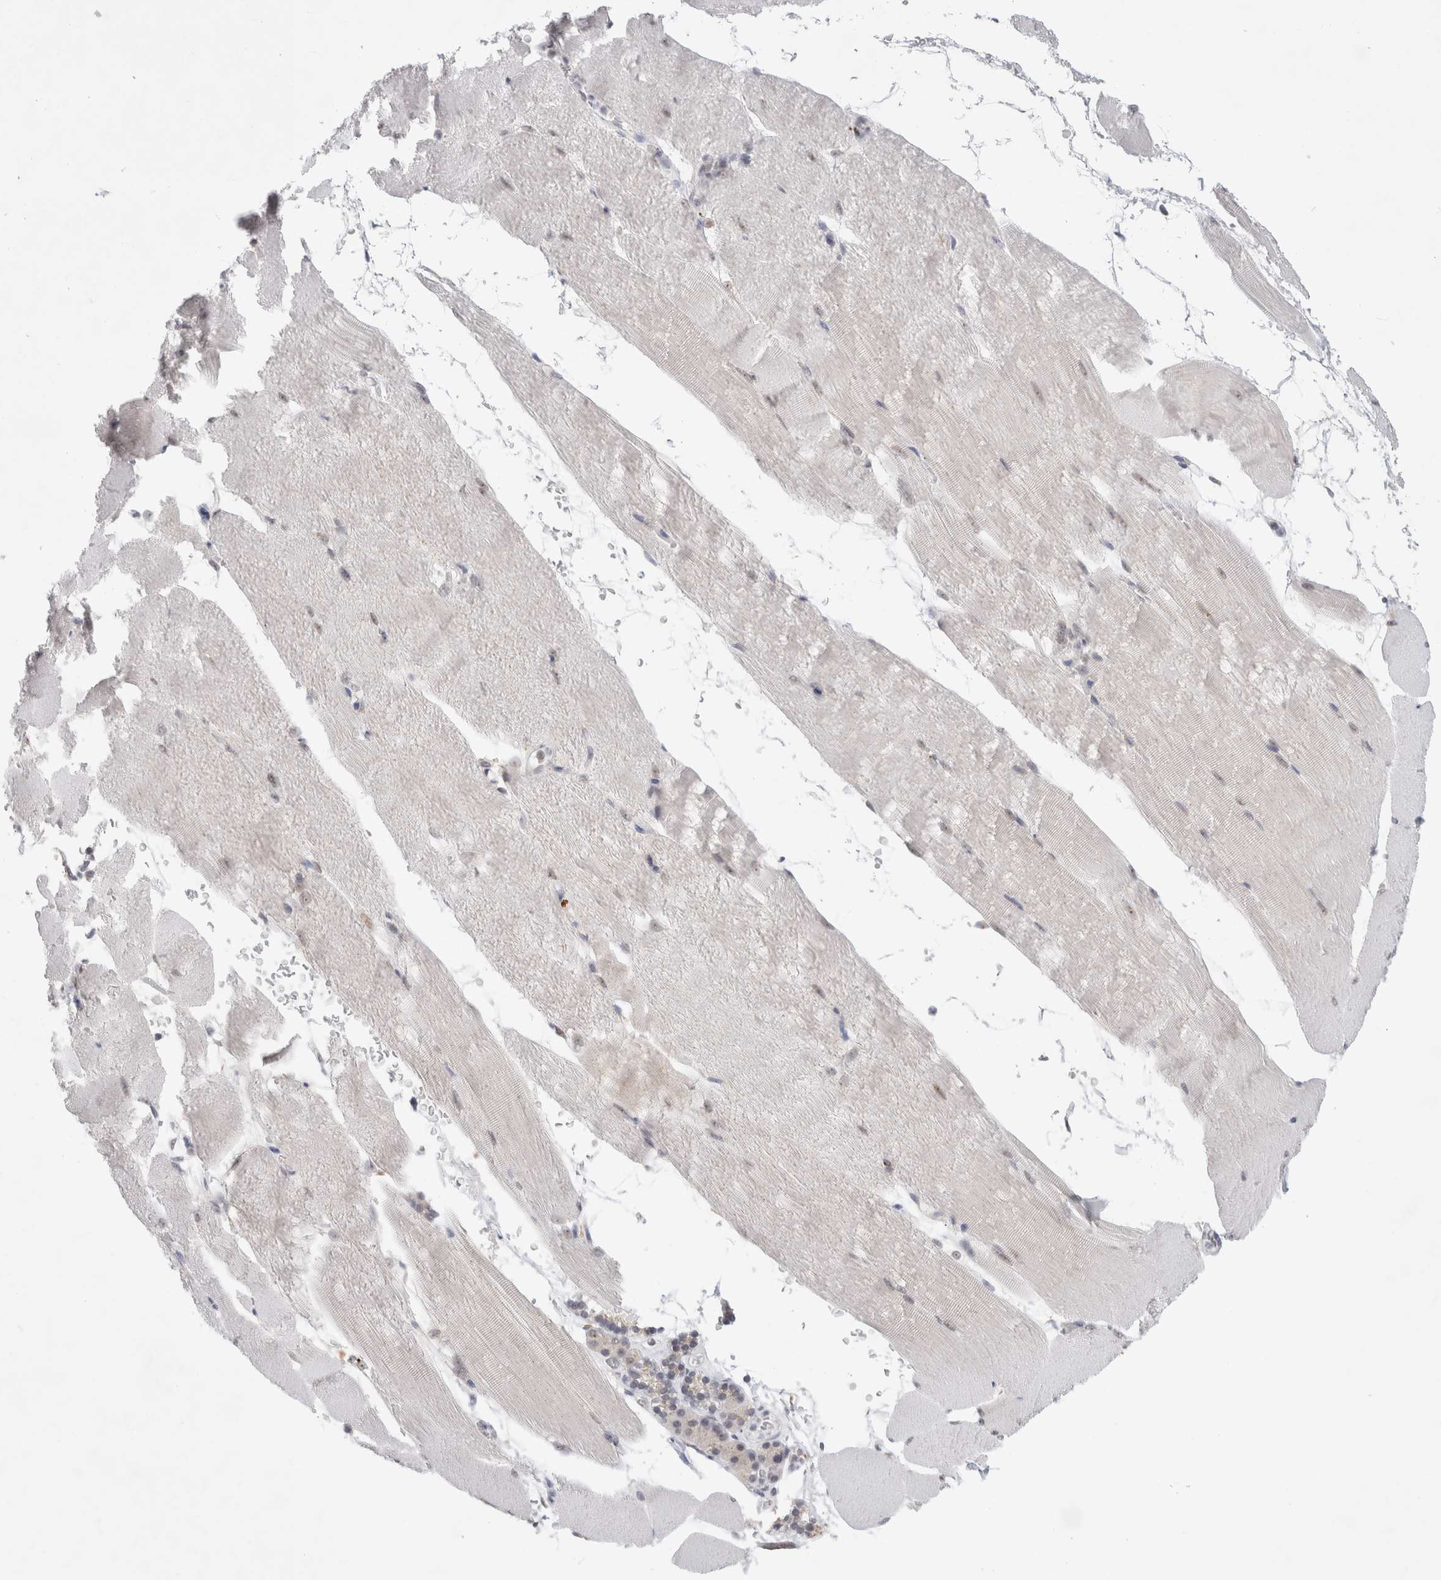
{"staining": {"intensity": "weak", "quantity": "<25%", "location": "nuclear"}, "tissue": "skeletal muscle", "cell_type": "Myocytes", "image_type": "normal", "snomed": [{"axis": "morphology", "description": "Normal tissue, NOS"}, {"axis": "topography", "description": "Skeletal muscle"}, {"axis": "topography", "description": "Parathyroid gland"}], "caption": "This is an immunohistochemistry (IHC) histopathology image of benign human skeletal muscle. There is no staining in myocytes.", "gene": "TRMT1L", "patient": {"sex": "female", "age": 37}}